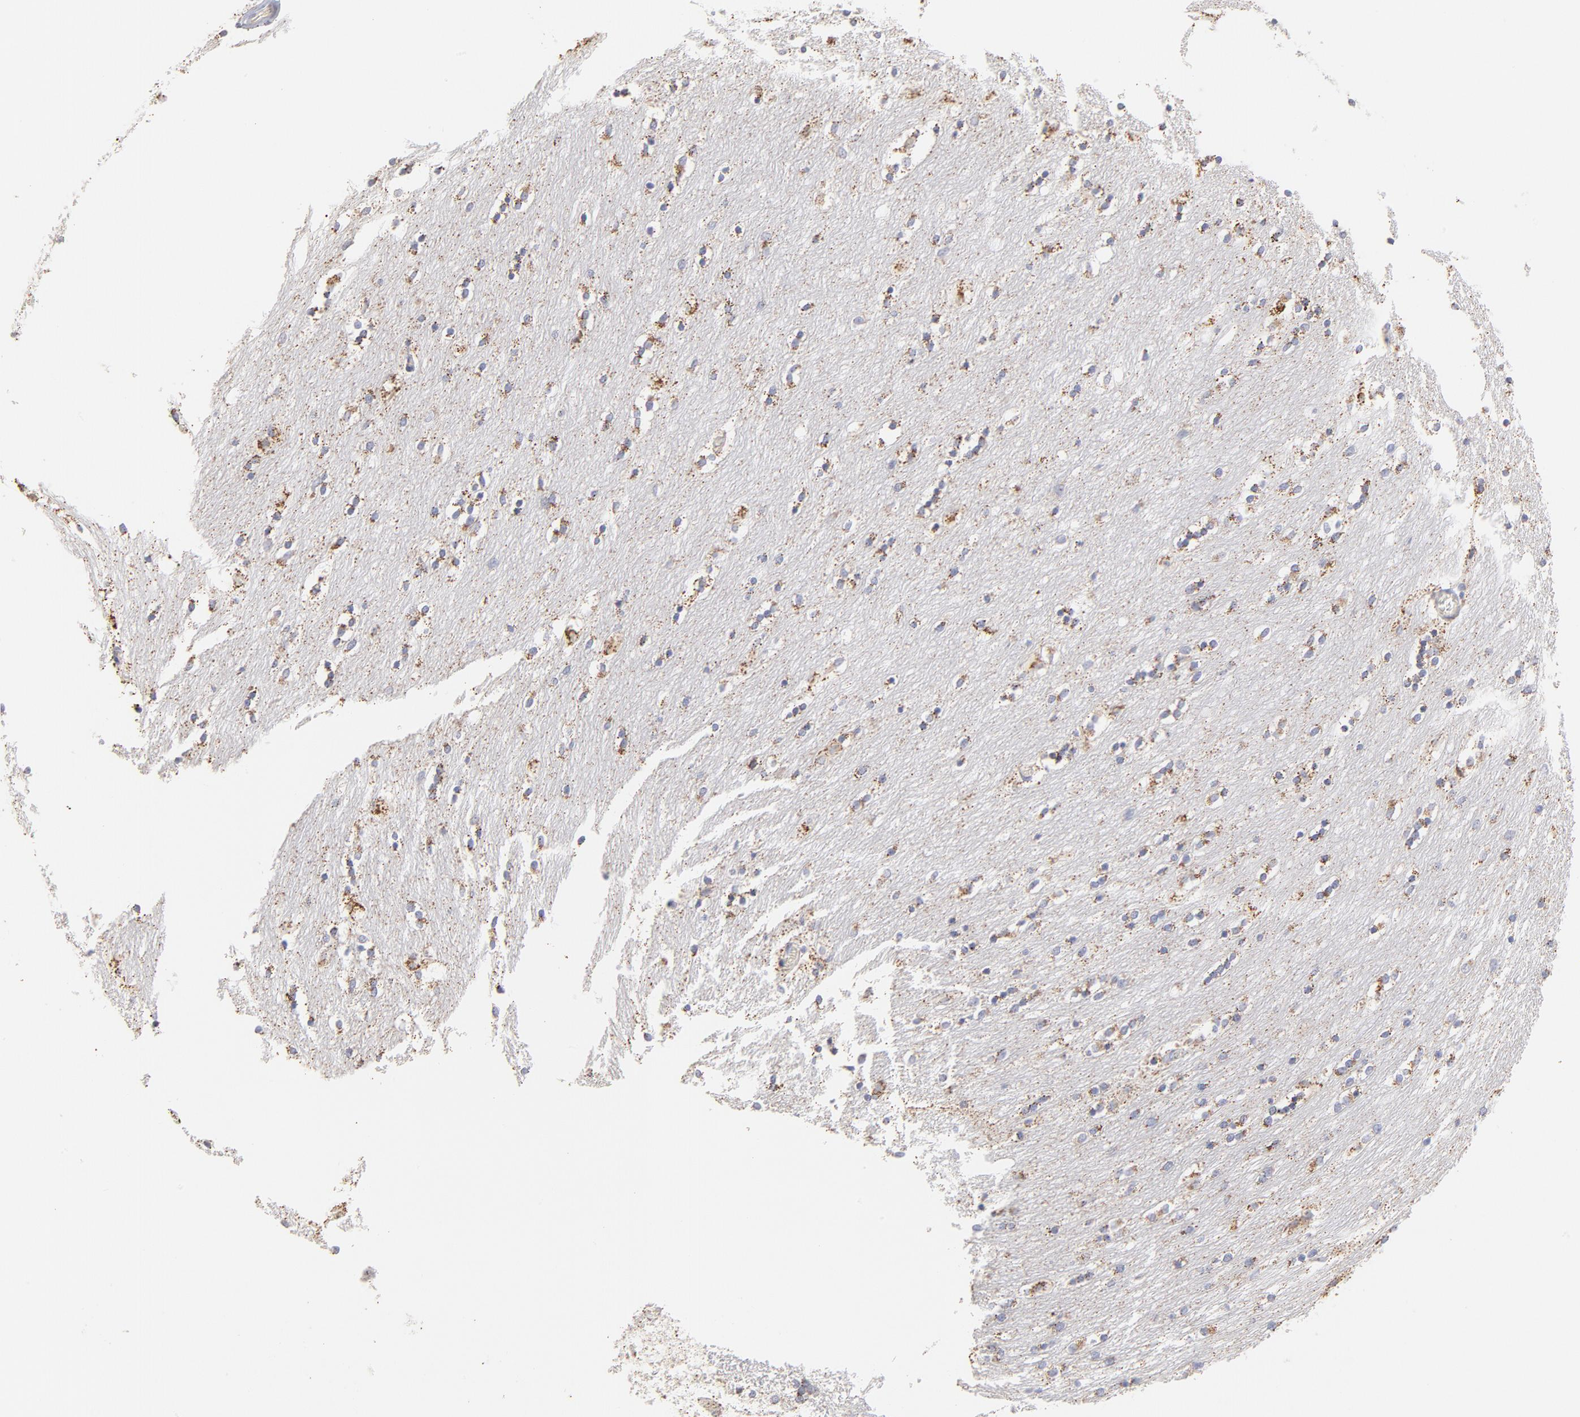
{"staining": {"intensity": "negative", "quantity": "none", "location": "none"}, "tissue": "caudate", "cell_type": "Glial cells", "image_type": "normal", "snomed": [{"axis": "morphology", "description": "Normal tissue, NOS"}, {"axis": "topography", "description": "Lateral ventricle wall"}], "caption": "IHC image of unremarkable caudate stained for a protein (brown), which demonstrates no staining in glial cells.", "gene": "TST", "patient": {"sex": "female", "age": 54}}